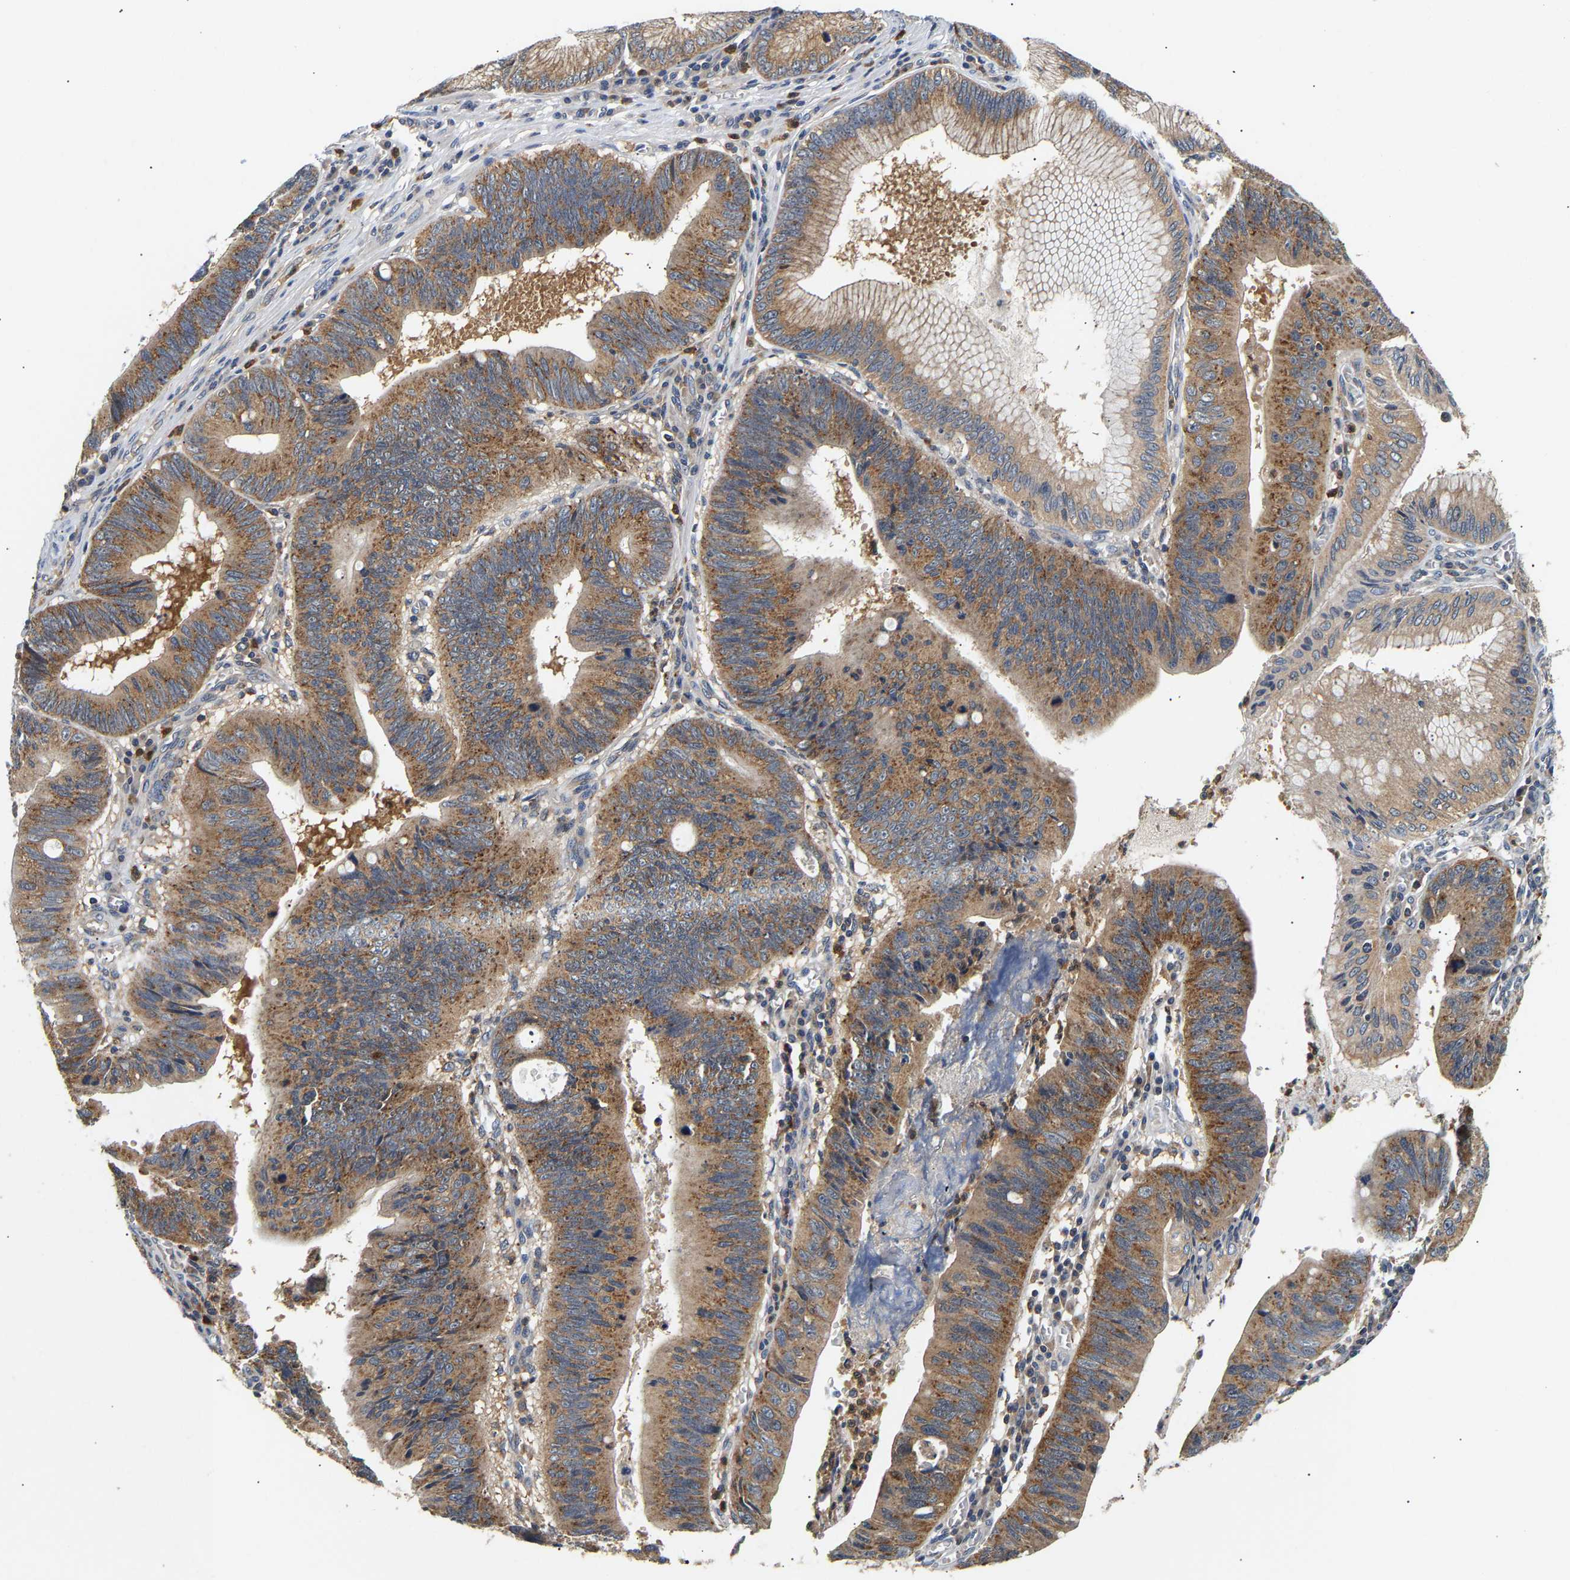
{"staining": {"intensity": "moderate", "quantity": ">75%", "location": "cytoplasmic/membranous"}, "tissue": "stomach cancer", "cell_type": "Tumor cells", "image_type": "cancer", "snomed": [{"axis": "morphology", "description": "Adenocarcinoma, NOS"}, {"axis": "topography", "description": "Stomach"}], "caption": "Stomach cancer stained with DAB (3,3'-diaminobenzidine) immunohistochemistry (IHC) reveals medium levels of moderate cytoplasmic/membranous expression in approximately >75% of tumor cells.", "gene": "PPID", "patient": {"sex": "male", "age": 59}}